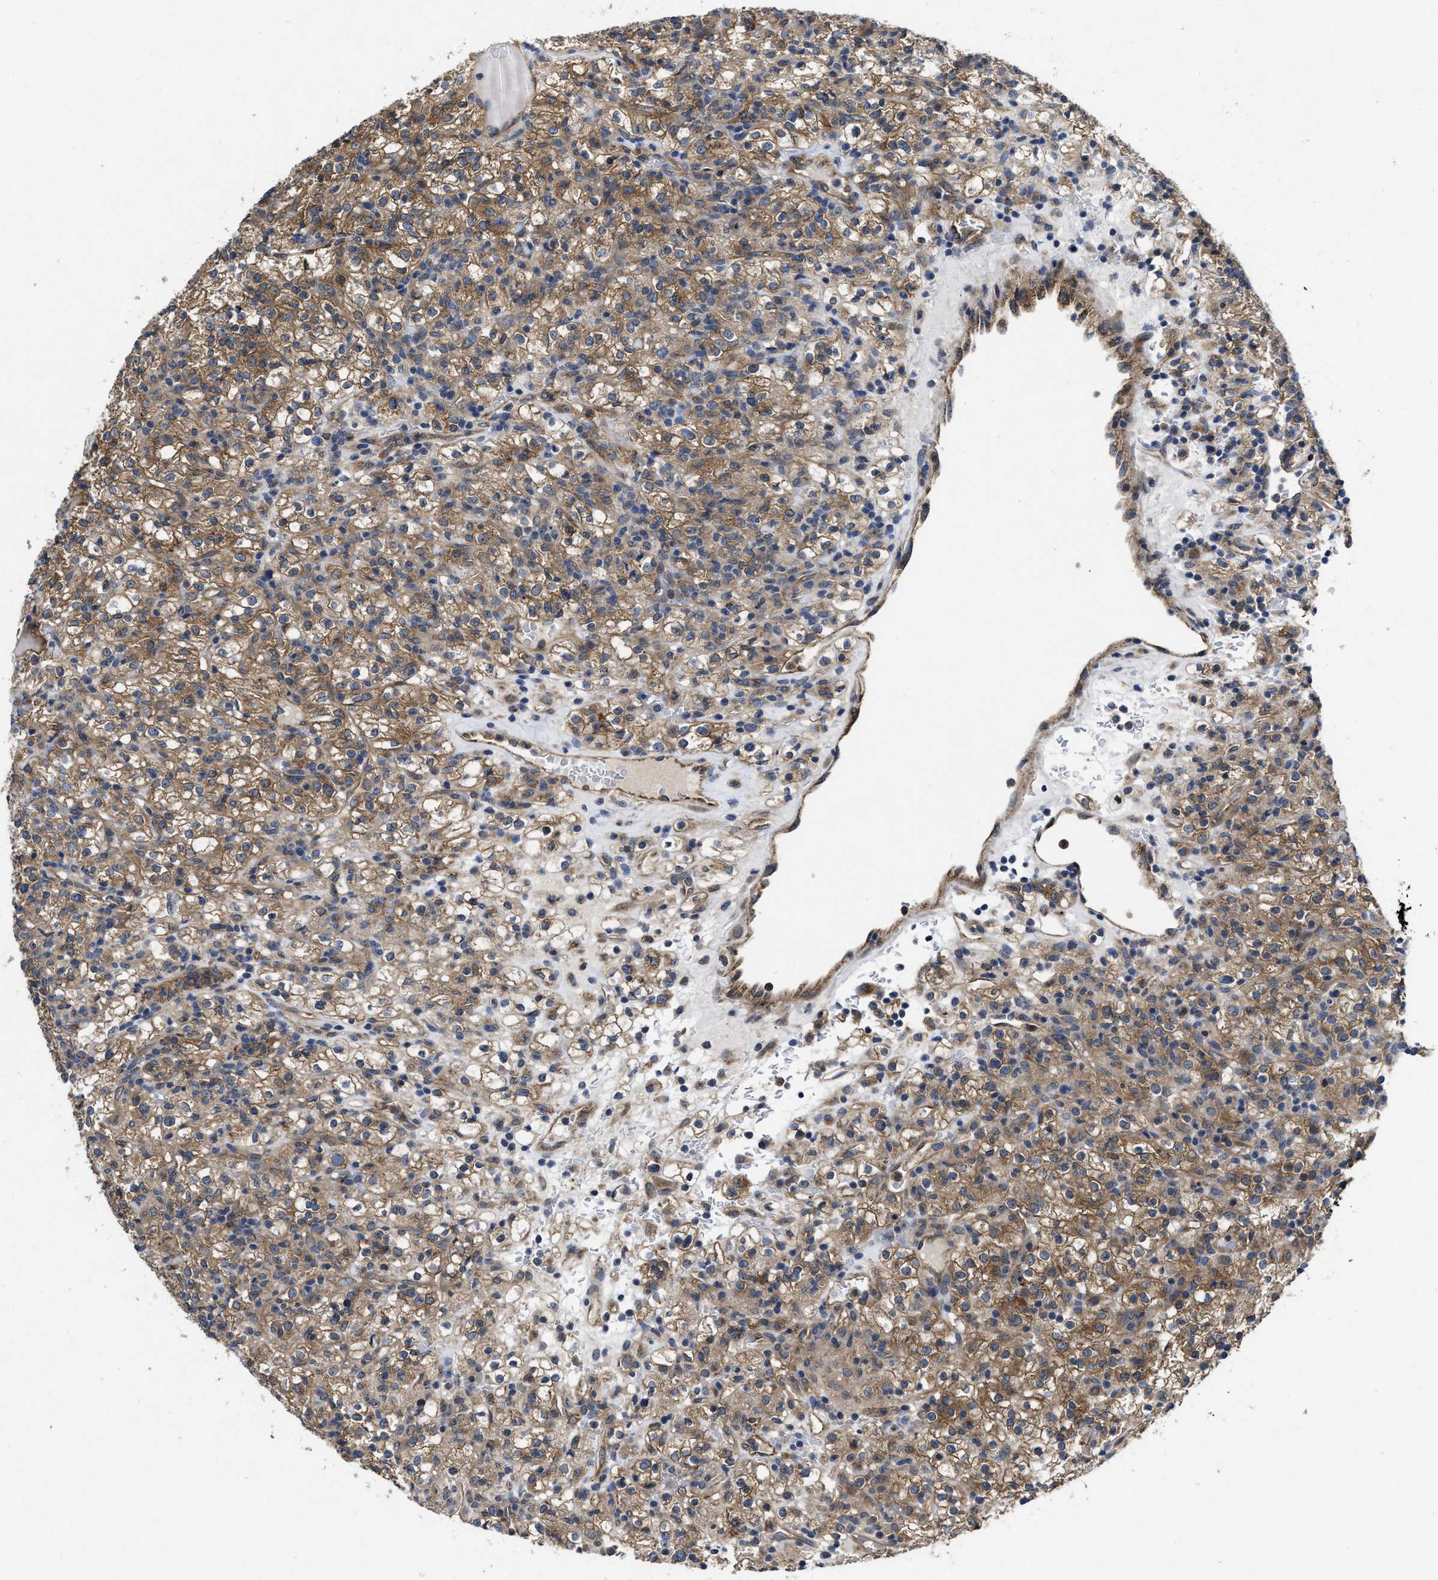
{"staining": {"intensity": "moderate", "quantity": ">75%", "location": "cytoplasmic/membranous"}, "tissue": "renal cancer", "cell_type": "Tumor cells", "image_type": "cancer", "snomed": [{"axis": "morphology", "description": "Normal tissue, NOS"}, {"axis": "morphology", "description": "Adenocarcinoma, NOS"}, {"axis": "topography", "description": "Kidney"}], "caption": "Renal cancer (adenocarcinoma) tissue shows moderate cytoplasmic/membranous expression in about >75% of tumor cells, visualized by immunohistochemistry.", "gene": "PKD2", "patient": {"sex": "female", "age": 72}}